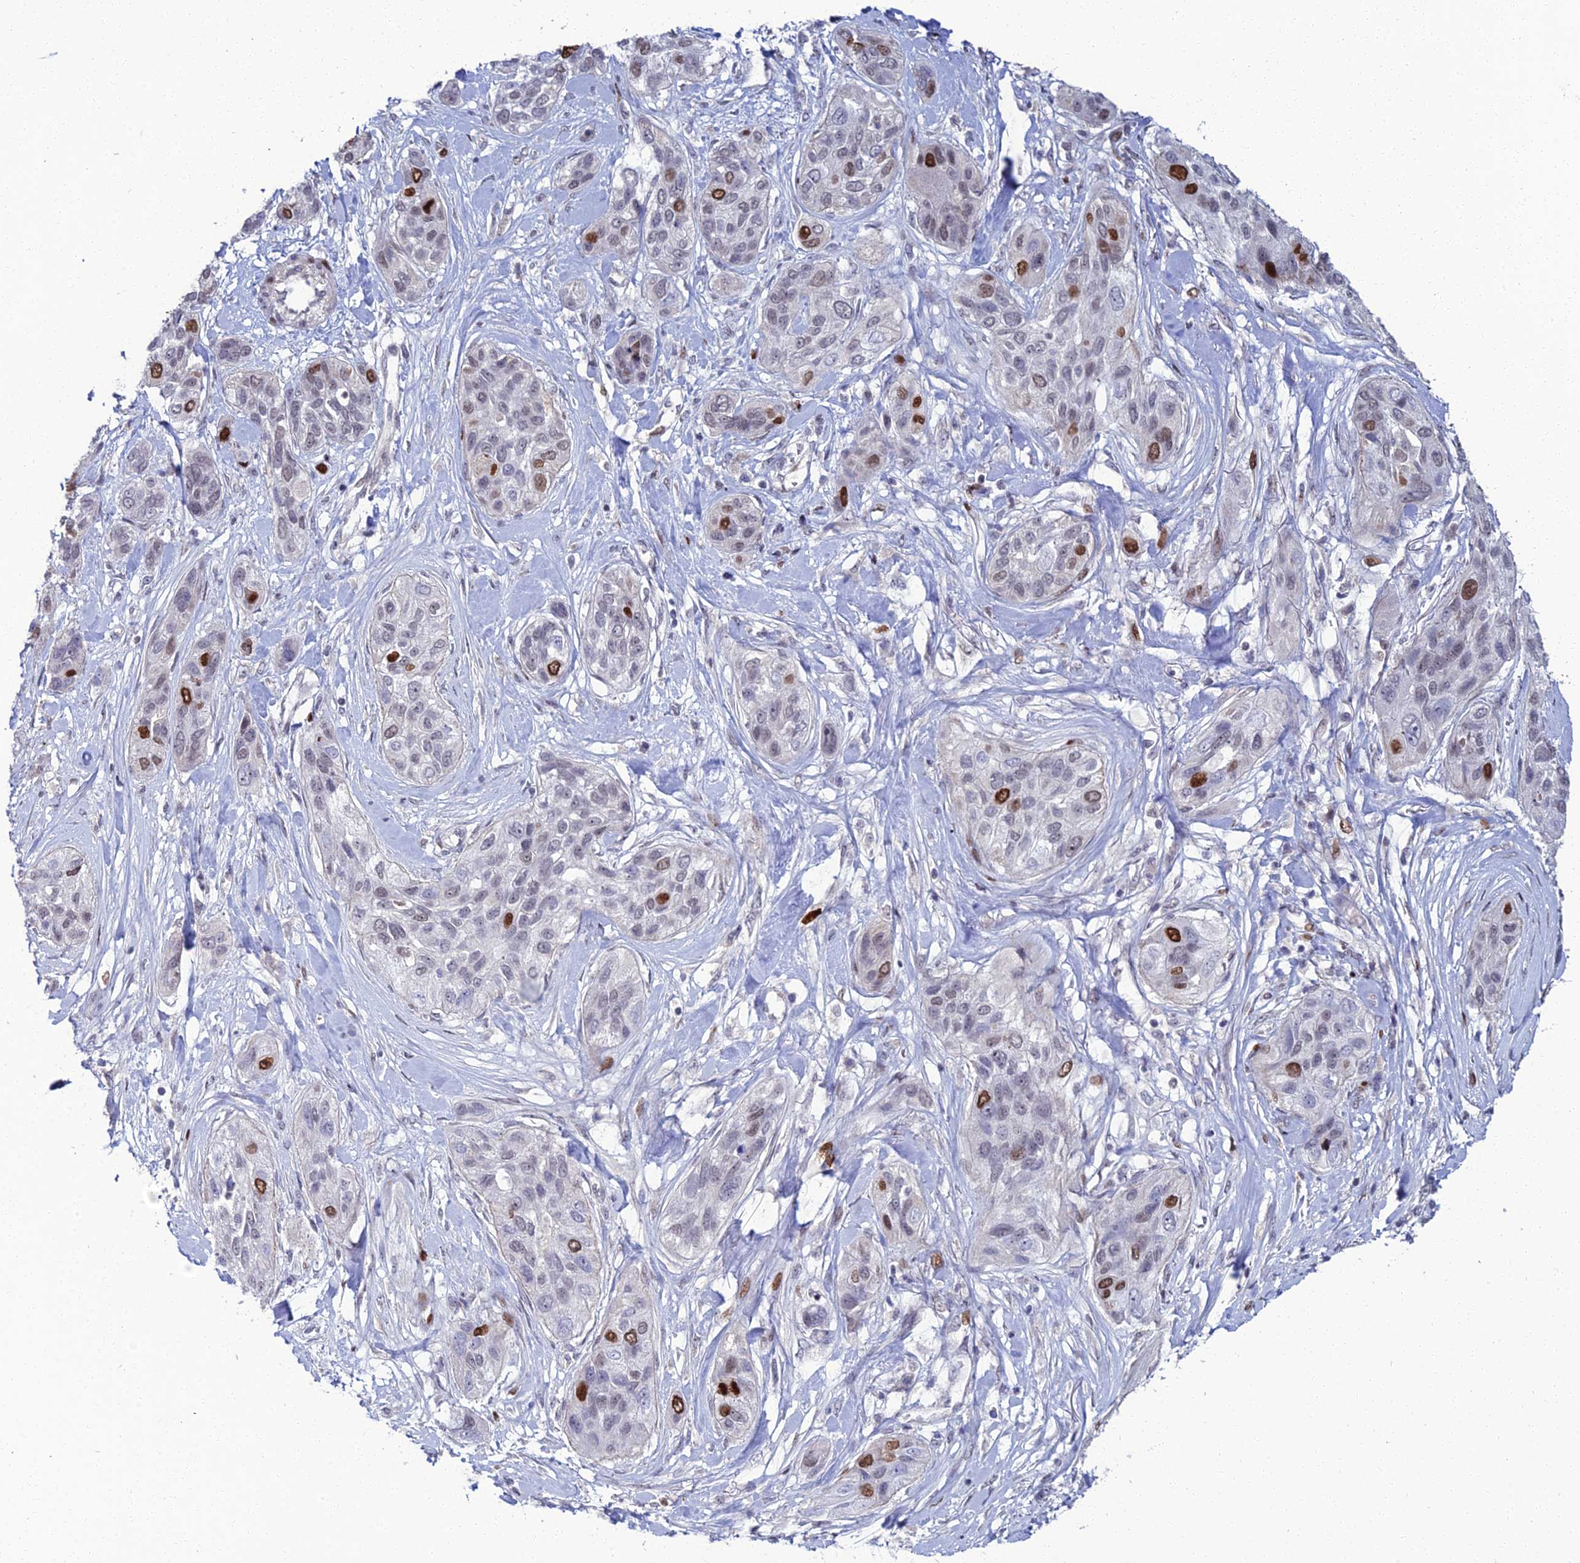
{"staining": {"intensity": "strong", "quantity": "<25%", "location": "nuclear"}, "tissue": "lung cancer", "cell_type": "Tumor cells", "image_type": "cancer", "snomed": [{"axis": "morphology", "description": "Squamous cell carcinoma, NOS"}, {"axis": "topography", "description": "Lung"}], "caption": "Human lung cancer stained for a protein (brown) exhibits strong nuclear positive expression in about <25% of tumor cells.", "gene": "TAF9B", "patient": {"sex": "female", "age": 70}}